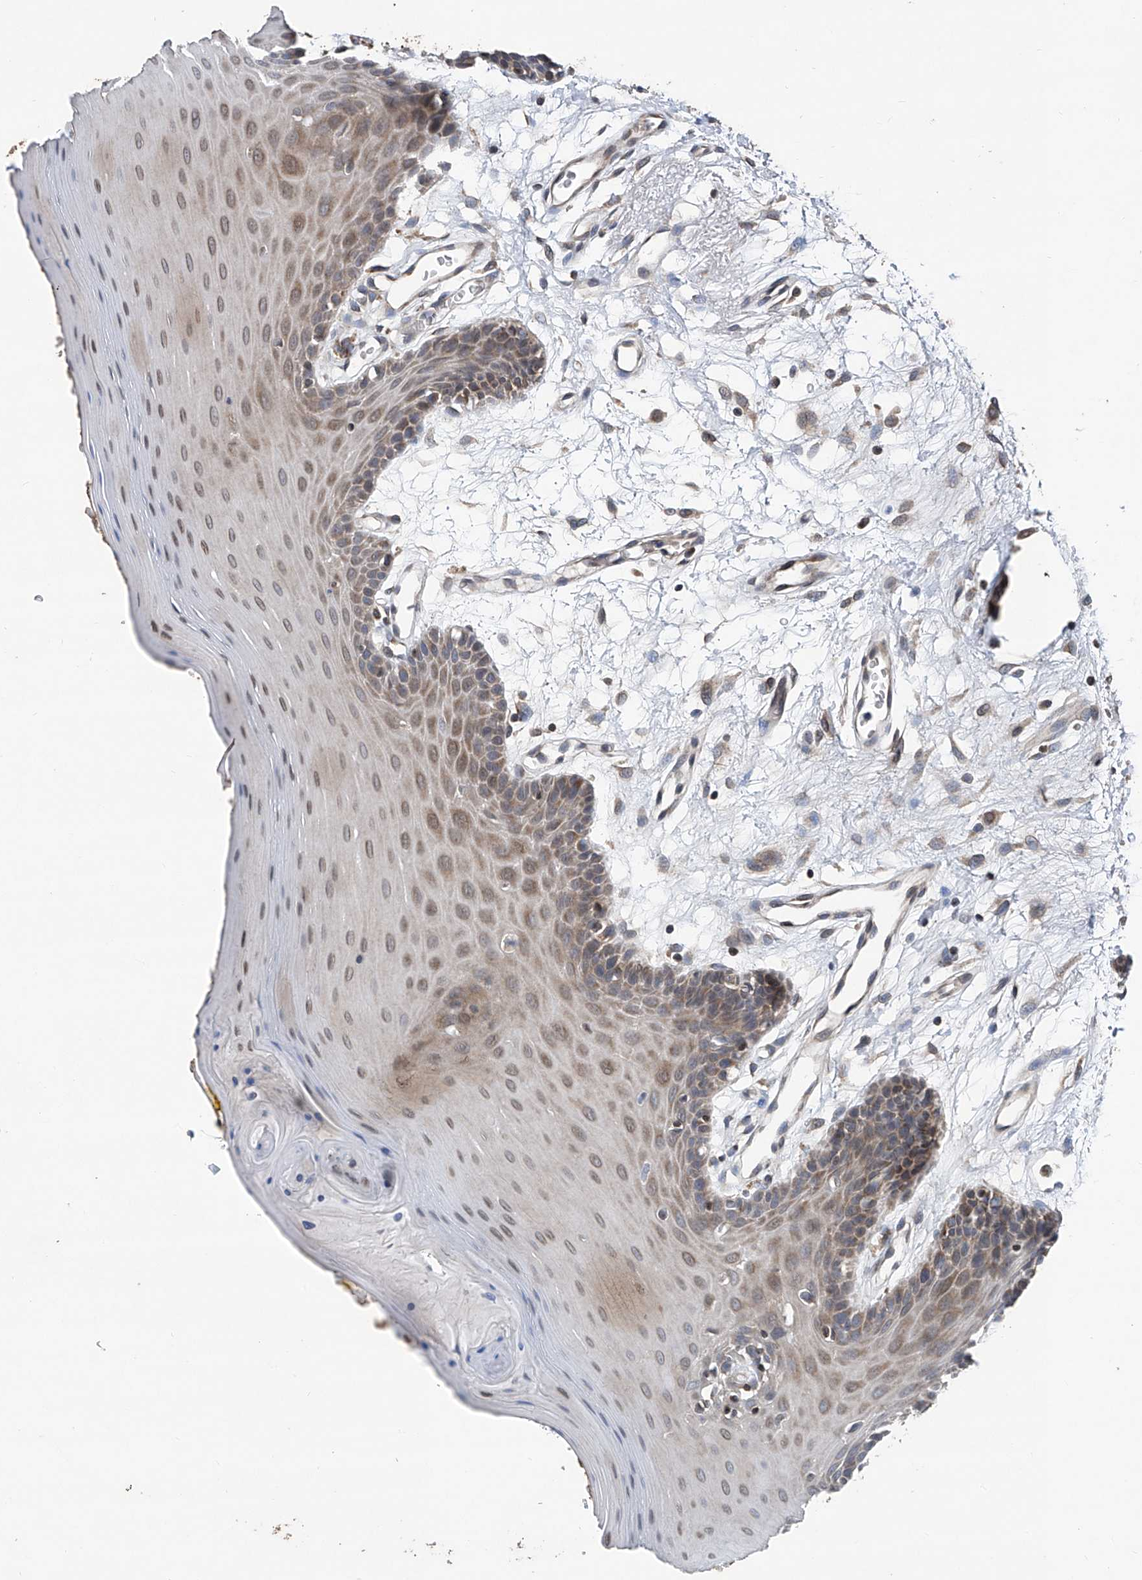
{"staining": {"intensity": "moderate", "quantity": "25%-75%", "location": "cytoplasmic/membranous"}, "tissue": "oral mucosa", "cell_type": "Squamous epithelial cells", "image_type": "normal", "snomed": [{"axis": "morphology", "description": "Normal tissue, NOS"}, {"axis": "morphology", "description": "Squamous cell carcinoma, NOS"}, {"axis": "topography", "description": "Skeletal muscle"}, {"axis": "topography", "description": "Oral tissue"}, {"axis": "topography", "description": "Salivary gland"}, {"axis": "topography", "description": "Head-Neck"}], "caption": "DAB (3,3'-diaminobenzidine) immunohistochemical staining of unremarkable oral mucosa shows moderate cytoplasmic/membranous protein positivity in approximately 25%-75% of squamous epithelial cells.", "gene": "BCKDHB", "patient": {"sex": "male", "age": 54}}